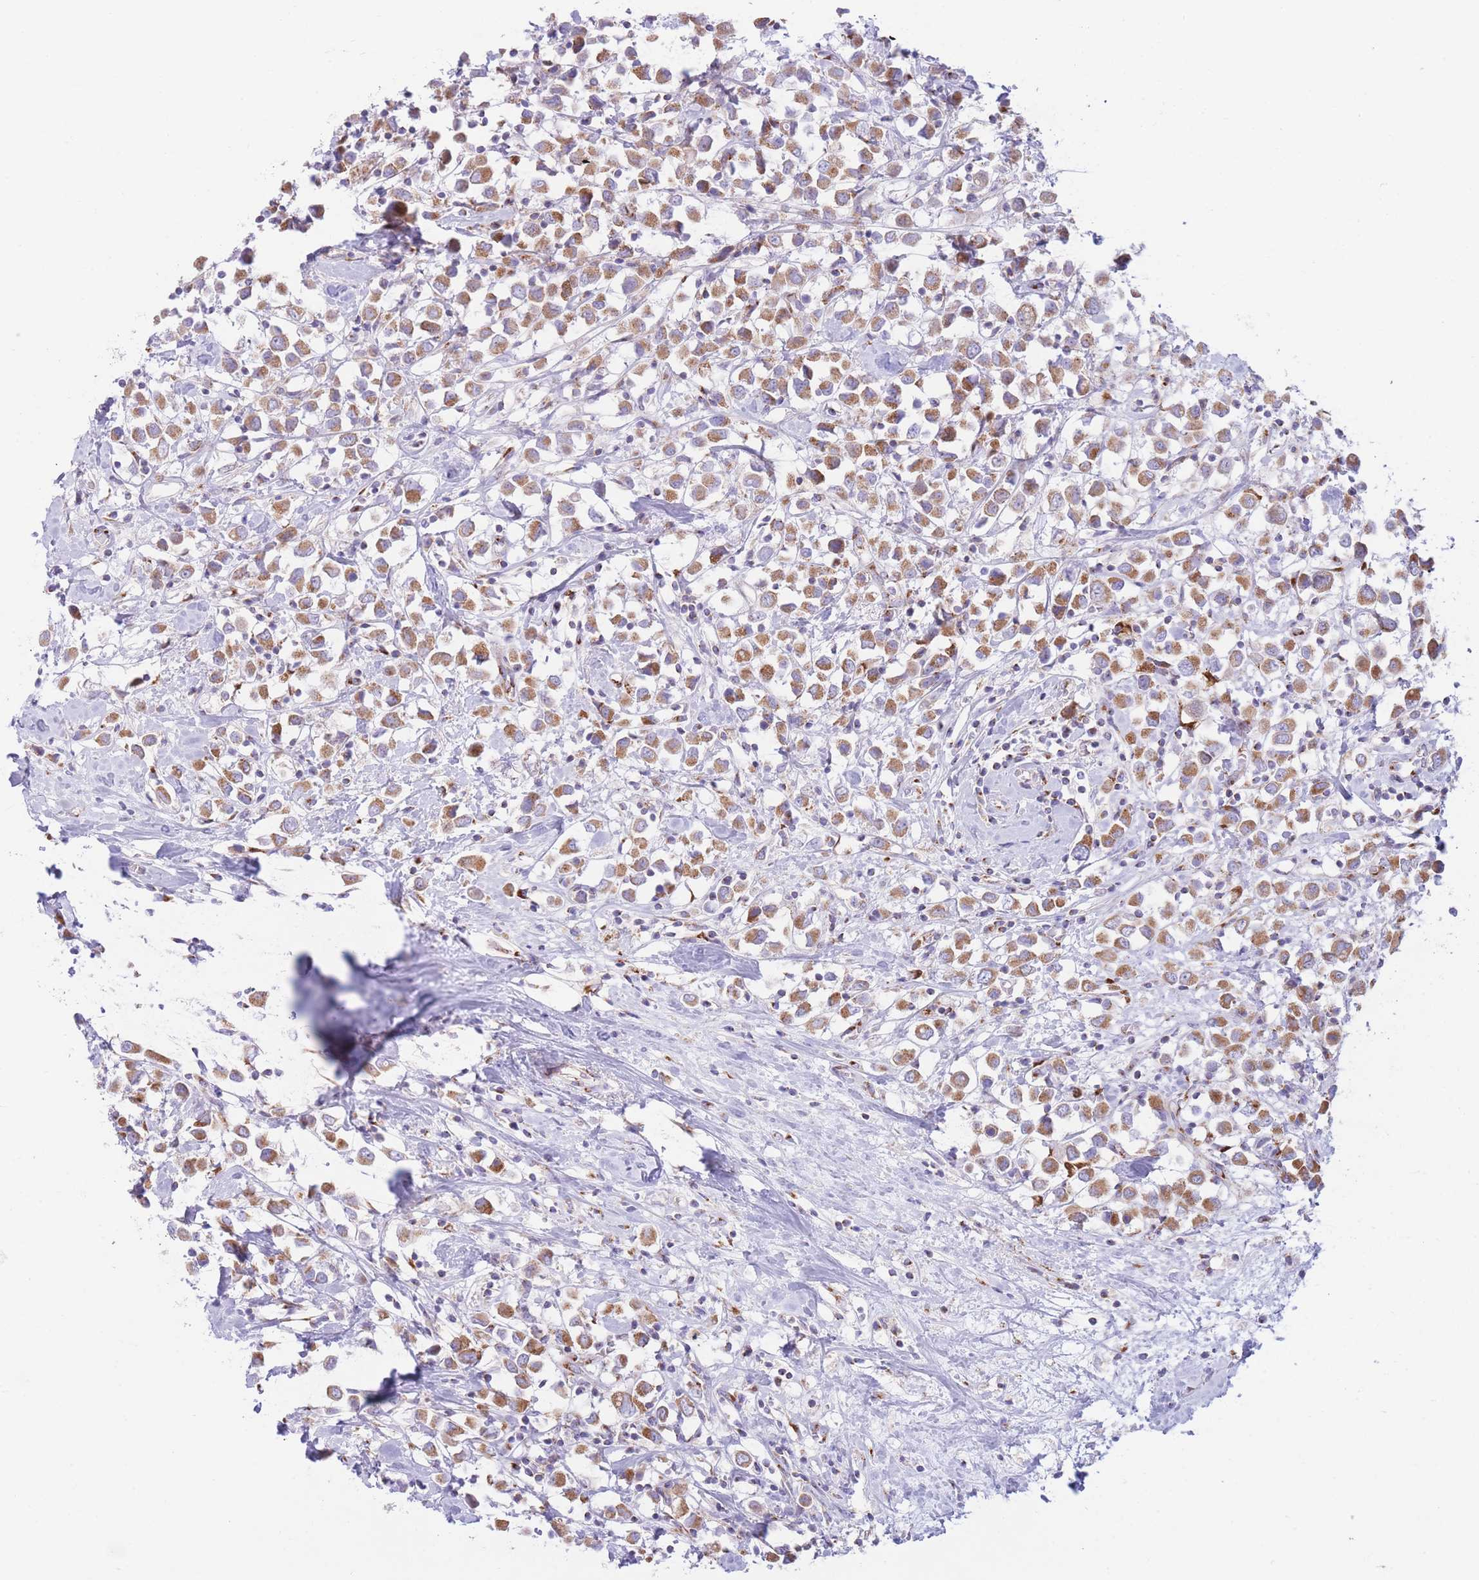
{"staining": {"intensity": "moderate", "quantity": ">75%", "location": "cytoplasmic/membranous"}, "tissue": "breast cancer", "cell_type": "Tumor cells", "image_type": "cancer", "snomed": [{"axis": "morphology", "description": "Duct carcinoma"}, {"axis": "topography", "description": "Breast"}], "caption": "Protein staining demonstrates moderate cytoplasmic/membranous staining in about >75% of tumor cells in breast cancer.", "gene": "MPND", "patient": {"sex": "female", "age": 61}}